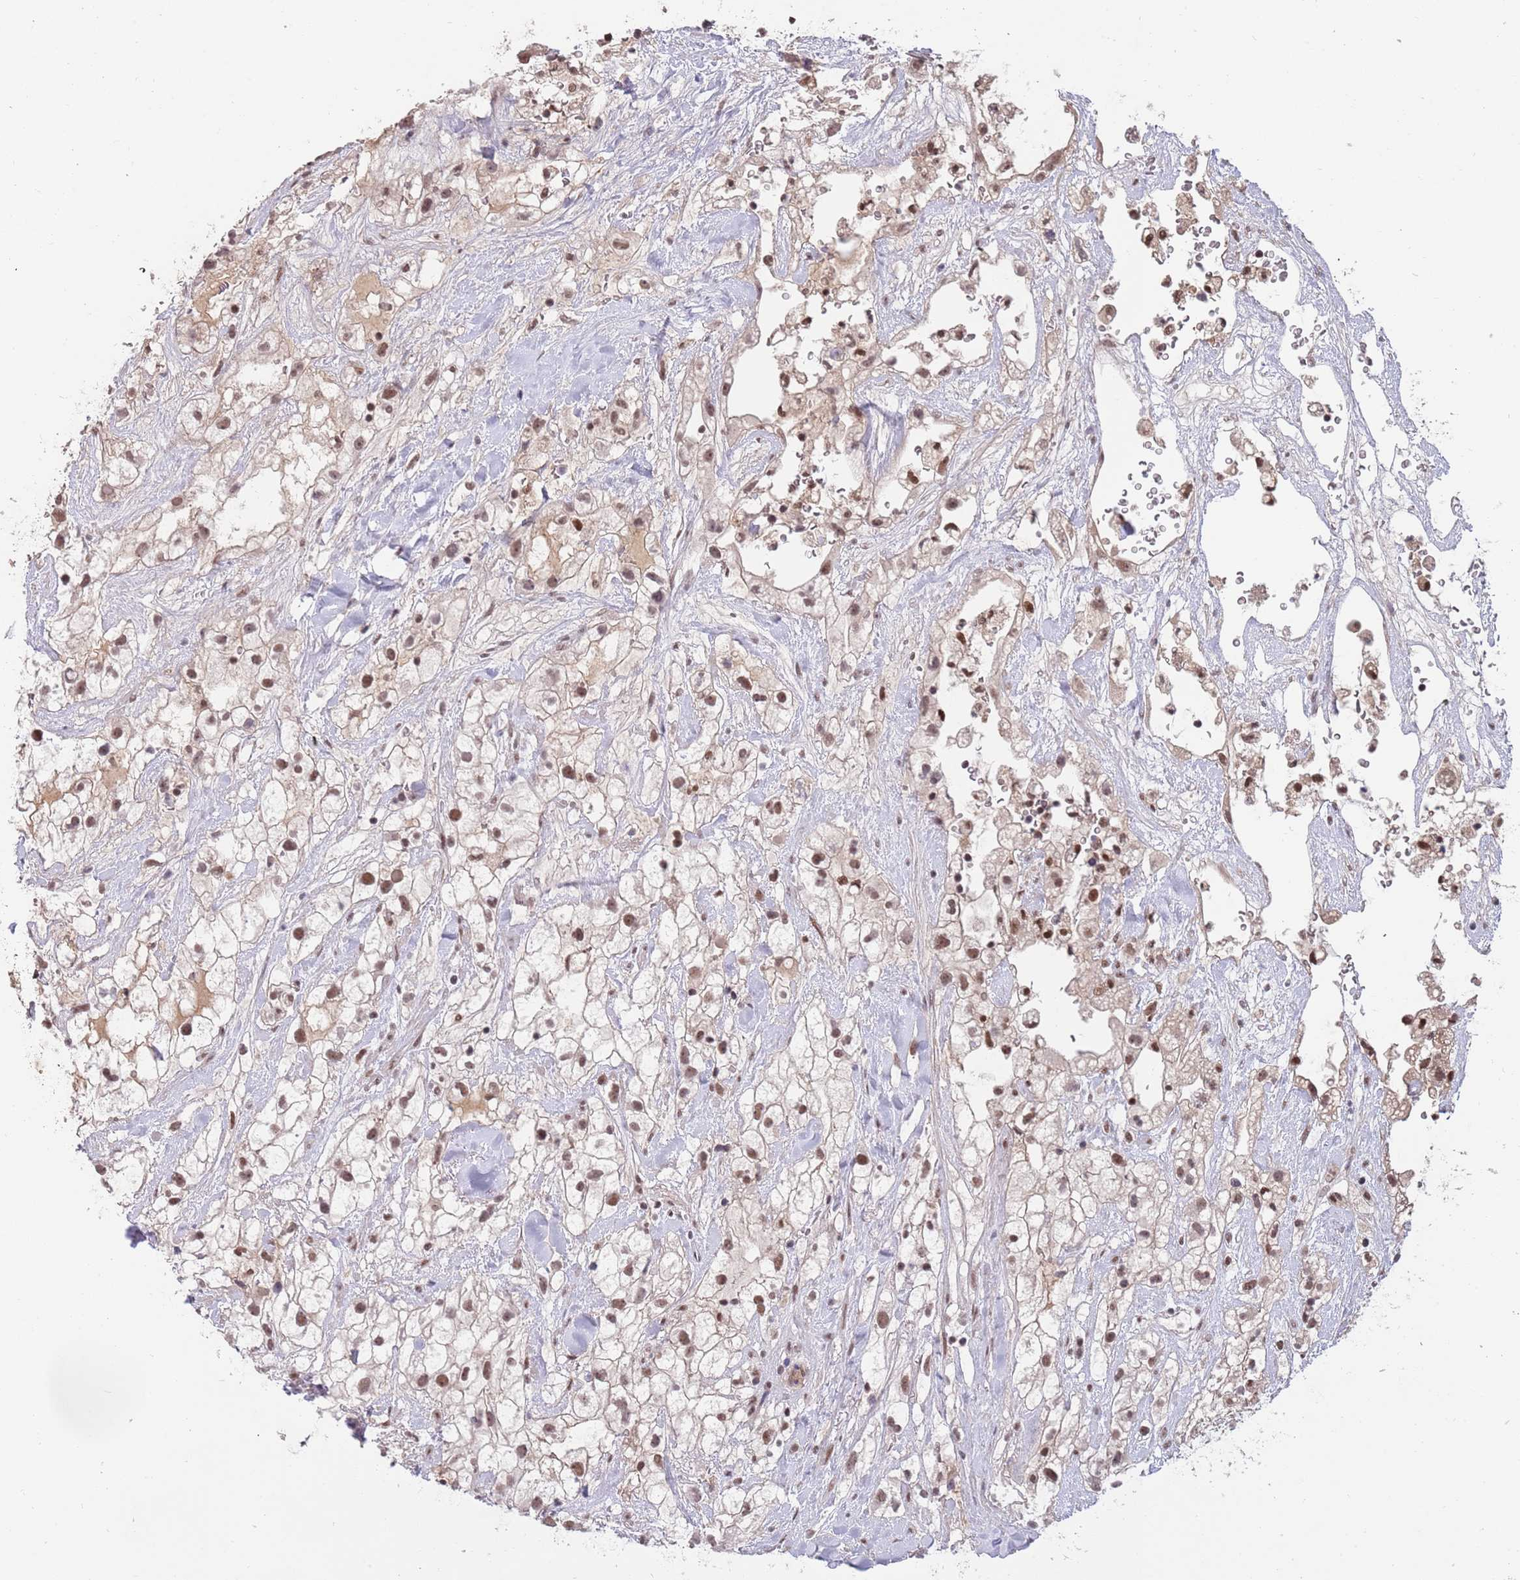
{"staining": {"intensity": "moderate", "quantity": ">75%", "location": "nuclear"}, "tissue": "renal cancer", "cell_type": "Tumor cells", "image_type": "cancer", "snomed": [{"axis": "morphology", "description": "Adenocarcinoma, NOS"}, {"axis": "topography", "description": "Kidney"}], "caption": "Protein positivity by immunohistochemistry reveals moderate nuclear positivity in about >75% of tumor cells in renal adenocarcinoma. (DAB IHC with brightfield microscopy, high magnification).", "gene": "ZBTB7A", "patient": {"sex": "male", "age": 59}}